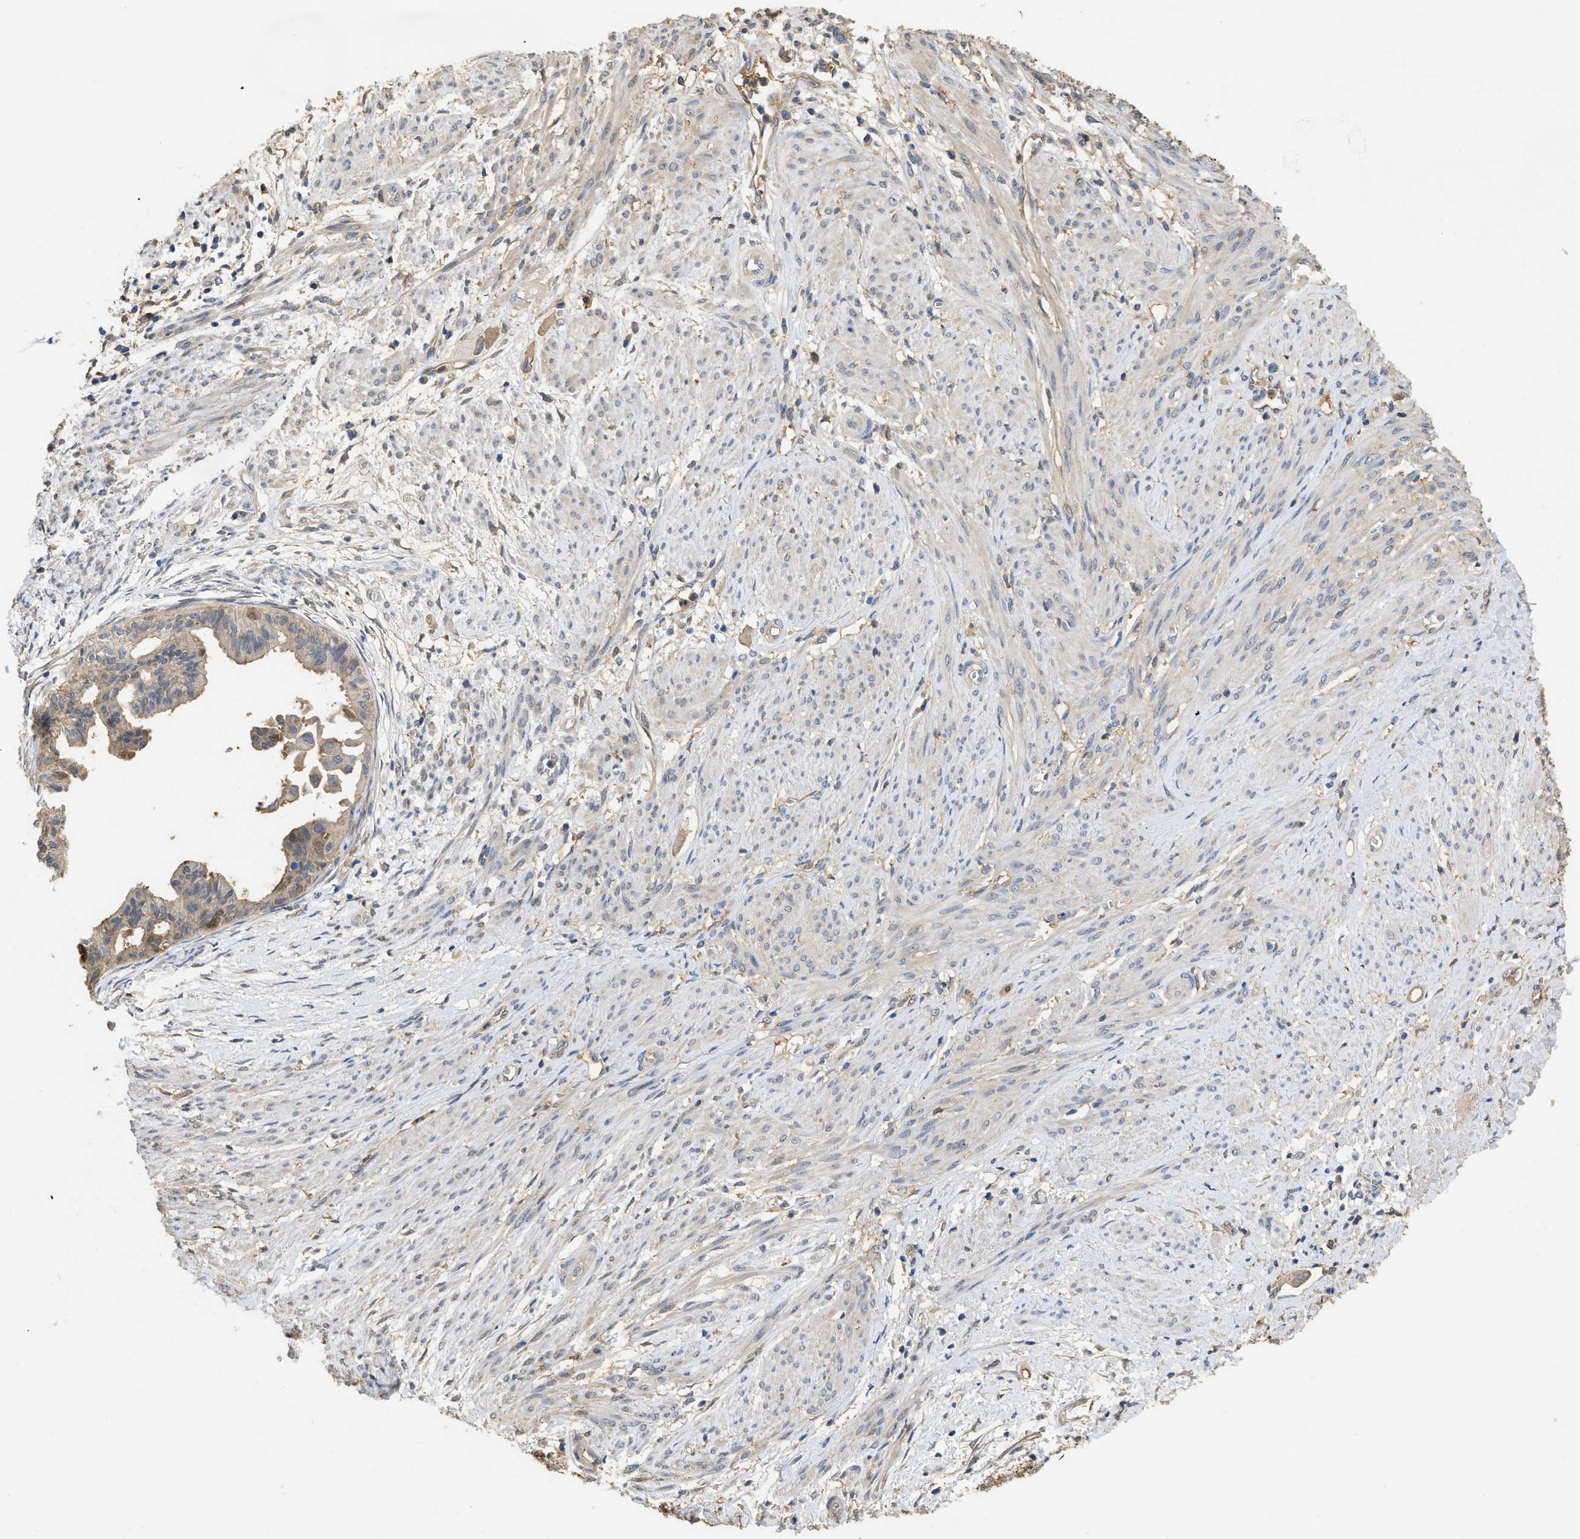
{"staining": {"intensity": "weak", "quantity": "<25%", "location": "cytoplasmic/membranous"}, "tissue": "cervical cancer", "cell_type": "Tumor cells", "image_type": "cancer", "snomed": [{"axis": "morphology", "description": "Normal tissue, NOS"}, {"axis": "morphology", "description": "Adenocarcinoma, NOS"}, {"axis": "topography", "description": "Cervix"}, {"axis": "topography", "description": "Endometrium"}], "caption": "DAB (3,3'-diaminobenzidine) immunohistochemical staining of cervical cancer demonstrates no significant staining in tumor cells.", "gene": "ANXA4", "patient": {"sex": "female", "age": 86}}